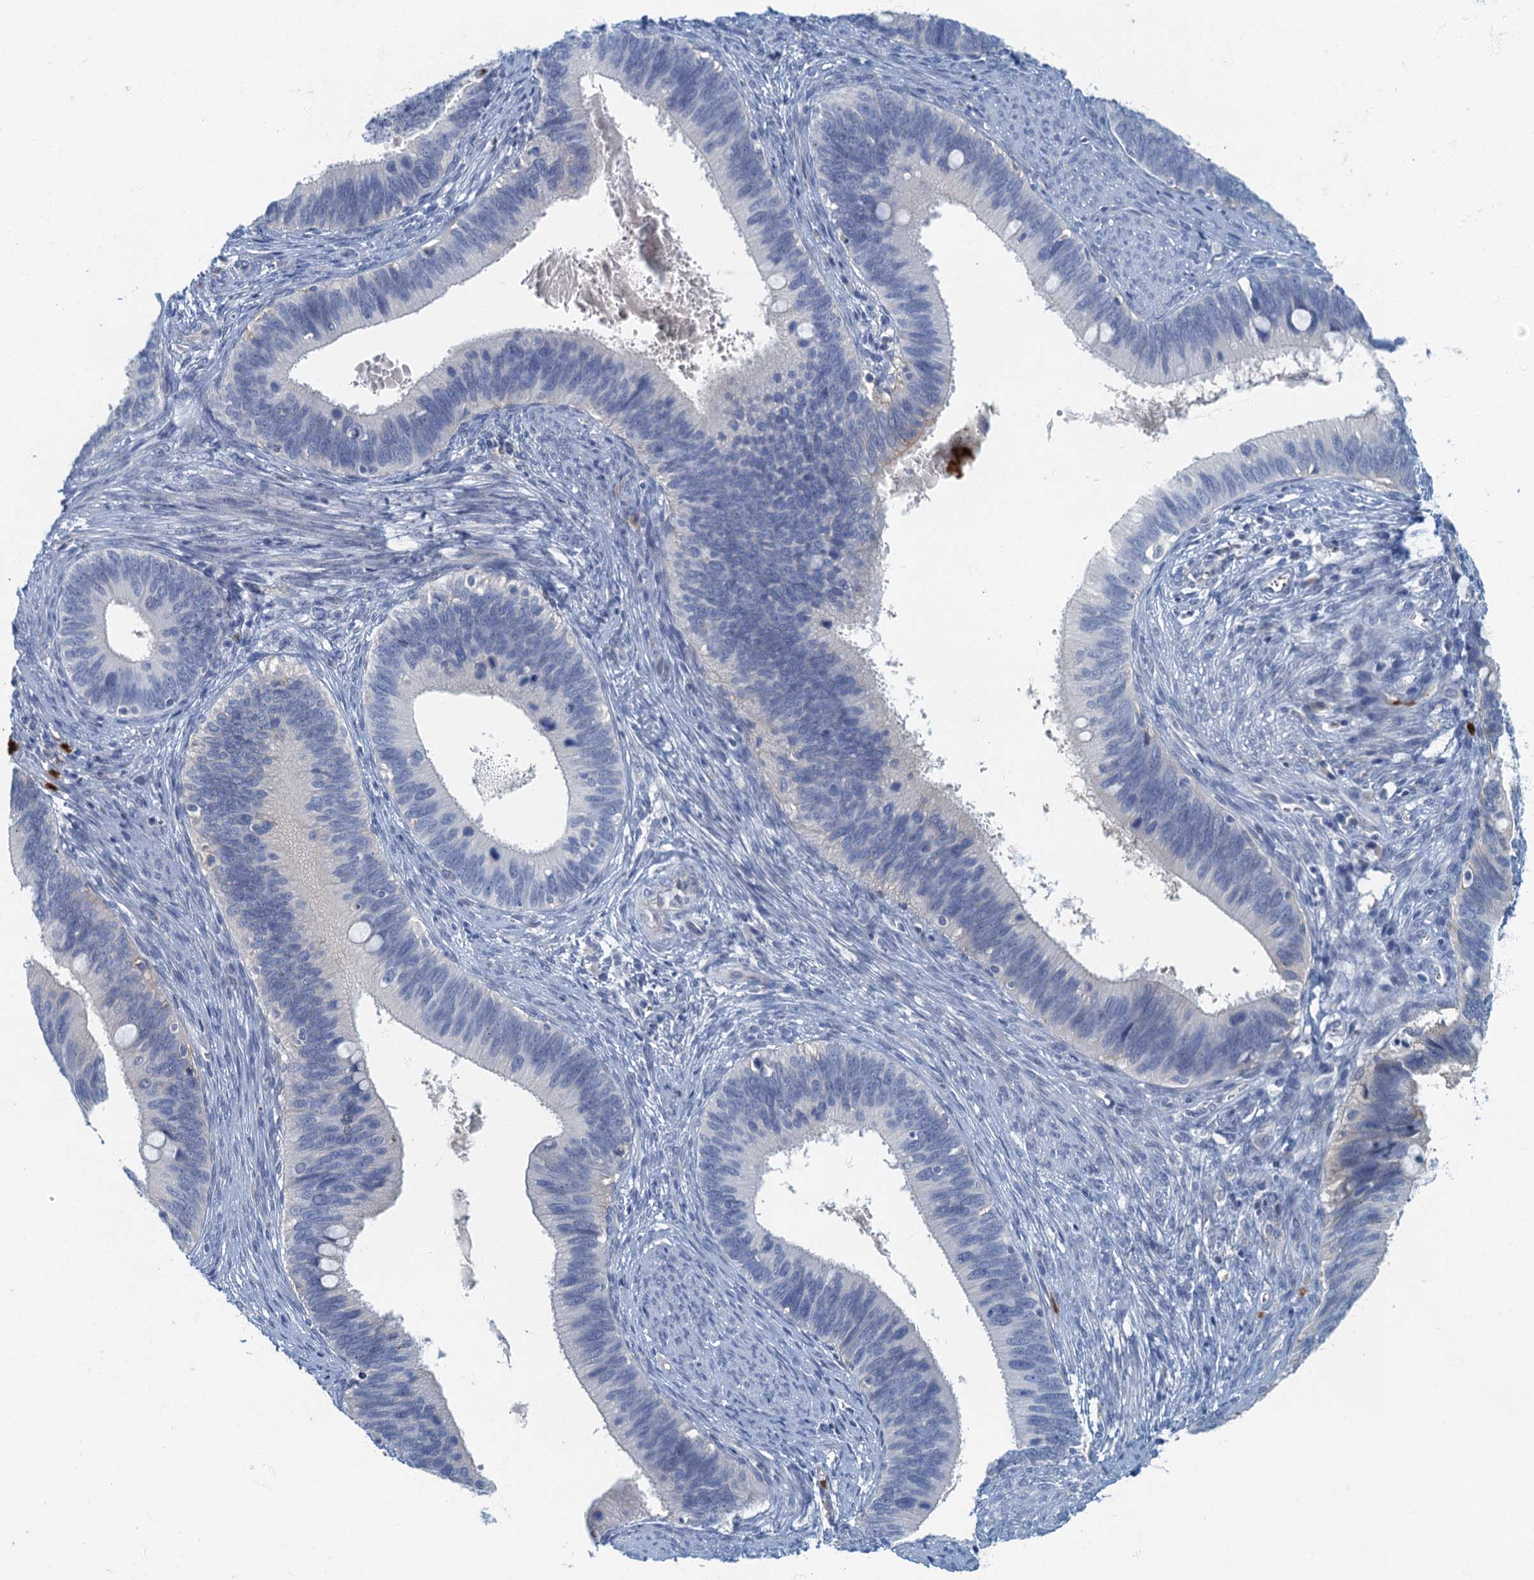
{"staining": {"intensity": "negative", "quantity": "none", "location": "none"}, "tissue": "cervical cancer", "cell_type": "Tumor cells", "image_type": "cancer", "snomed": [{"axis": "morphology", "description": "Adenocarcinoma, NOS"}, {"axis": "topography", "description": "Cervix"}], "caption": "This micrograph is of cervical cancer stained with immunohistochemistry (IHC) to label a protein in brown with the nuclei are counter-stained blue. There is no positivity in tumor cells. Brightfield microscopy of immunohistochemistry (IHC) stained with DAB (brown) and hematoxylin (blue), captured at high magnification.", "gene": "ANKDD1A", "patient": {"sex": "female", "age": 42}}